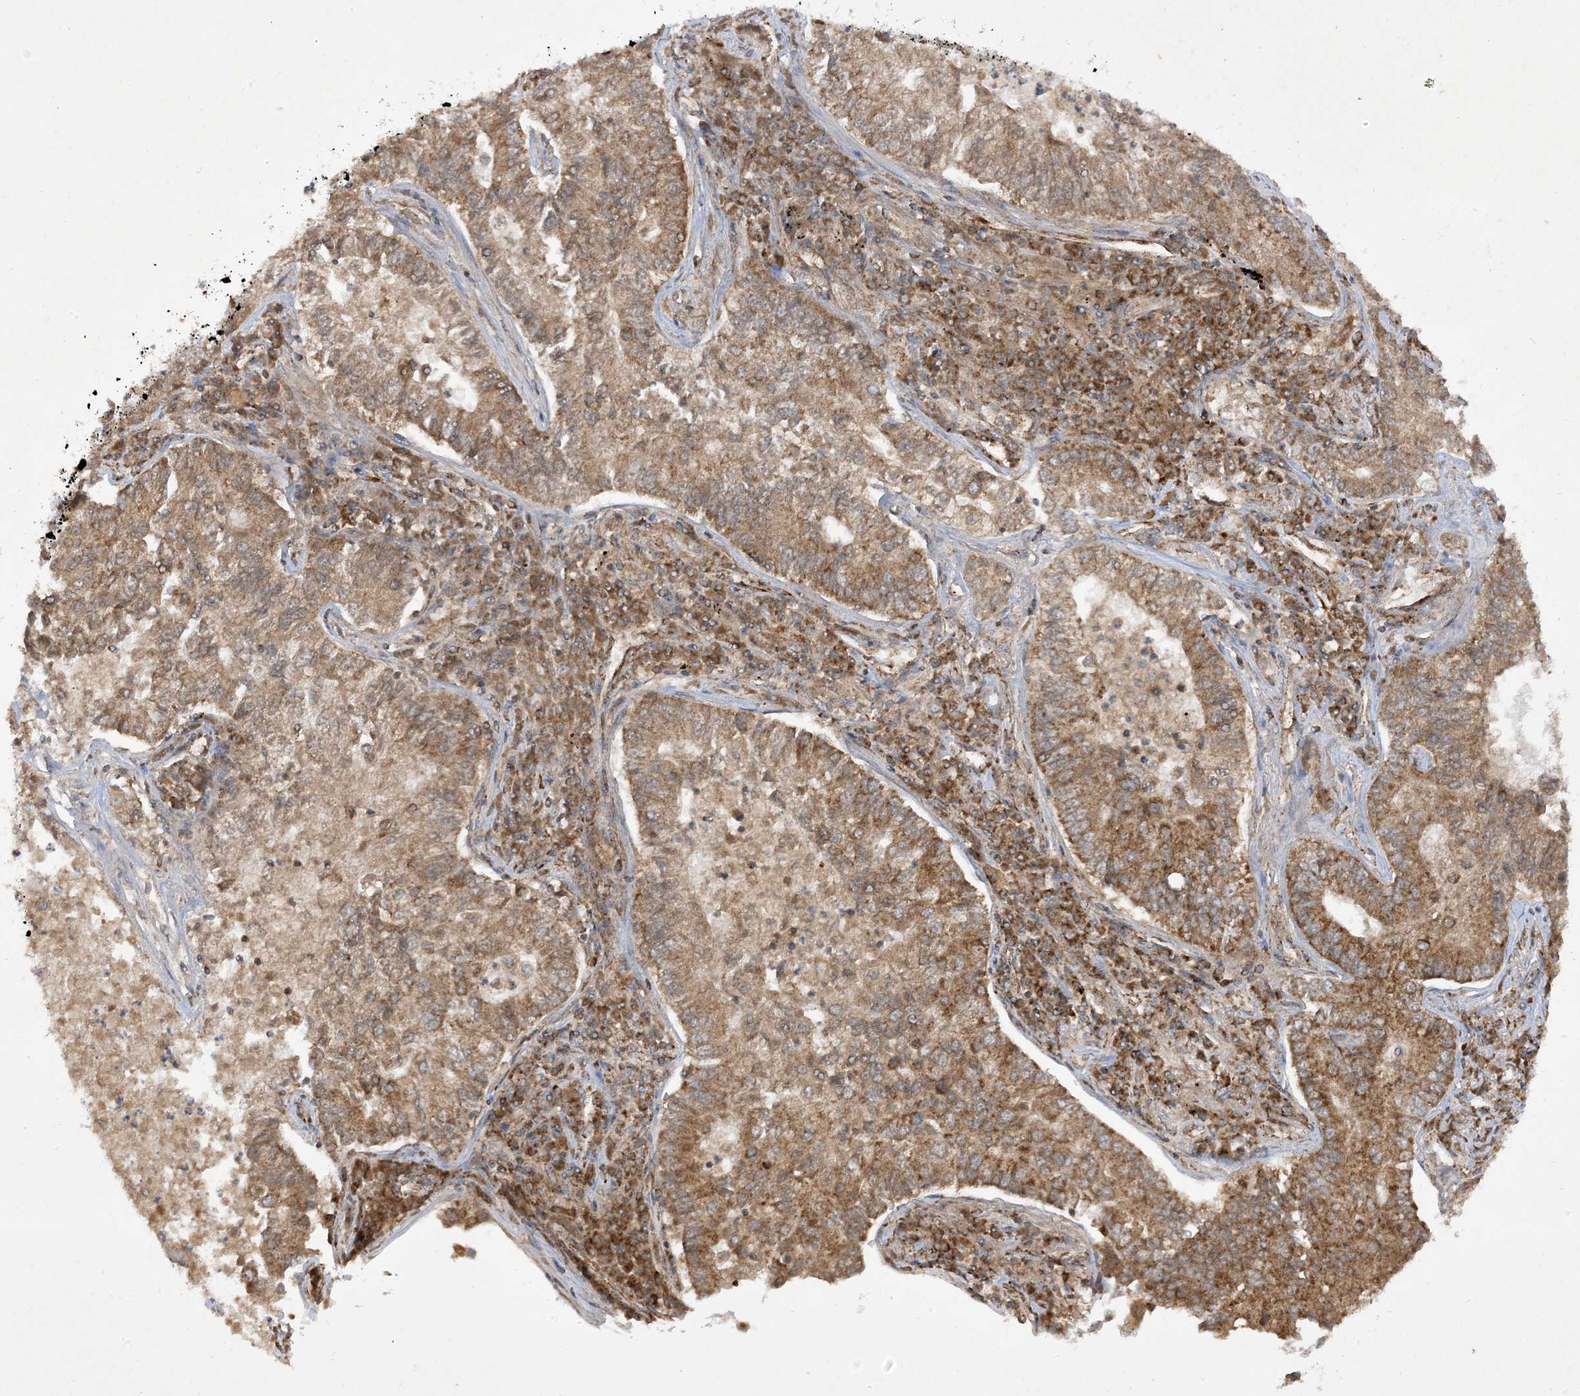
{"staining": {"intensity": "moderate", "quantity": ">75%", "location": "cytoplasmic/membranous"}, "tissue": "lung cancer", "cell_type": "Tumor cells", "image_type": "cancer", "snomed": [{"axis": "morphology", "description": "Adenocarcinoma, NOS"}, {"axis": "topography", "description": "Lung"}], "caption": "Lung cancer tissue reveals moderate cytoplasmic/membranous positivity in about >75% of tumor cells, visualized by immunohistochemistry. (DAB (3,3'-diaminobenzidine) = brown stain, brightfield microscopy at high magnification).", "gene": "NDUFAF3", "patient": {"sex": "male", "age": 49}}